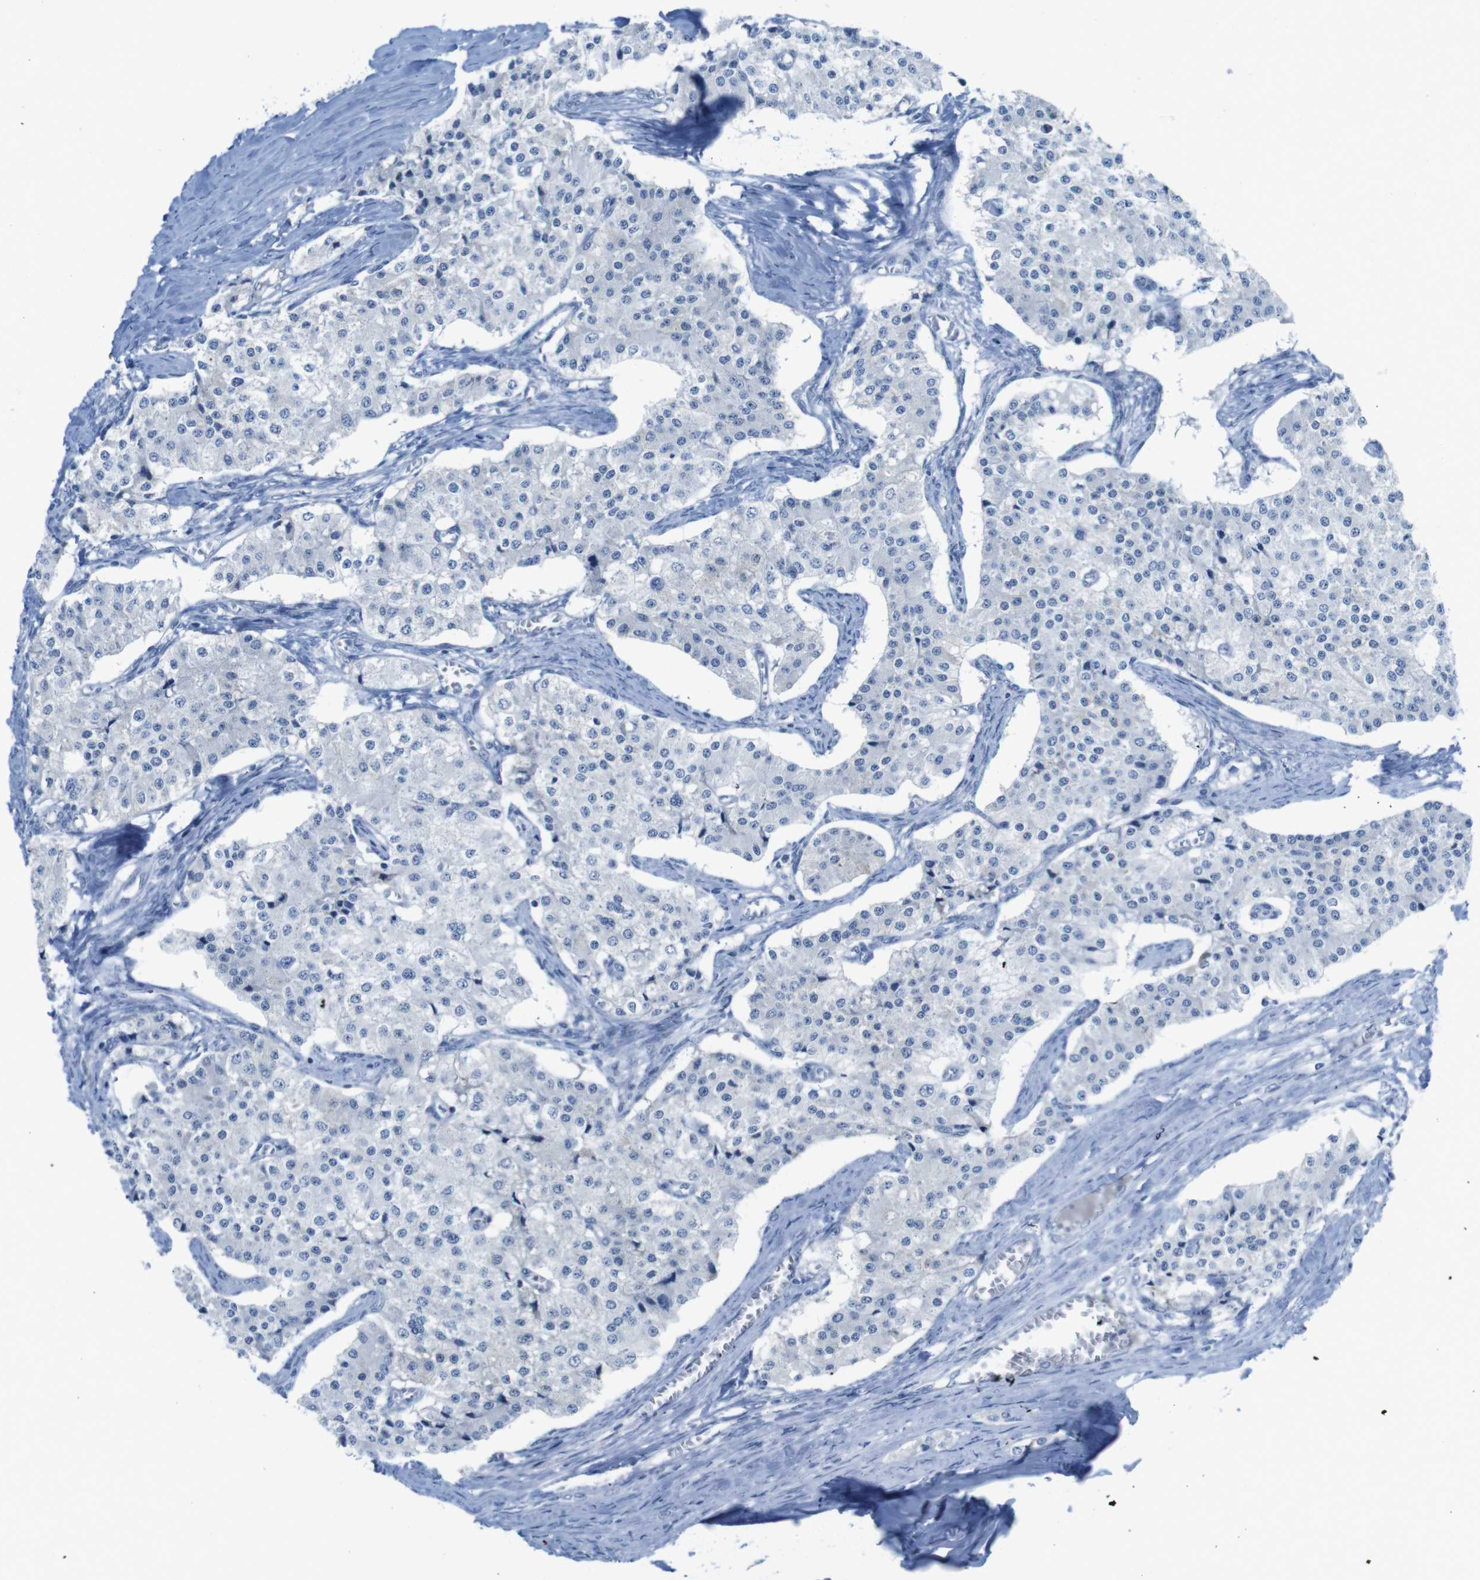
{"staining": {"intensity": "negative", "quantity": "none", "location": "none"}, "tissue": "carcinoid", "cell_type": "Tumor cells", "image_type": "cancer", "snomed": [{"axis": "morphology", "description": "Carcinoid, malignant, NOS"}, {"axis": "topography", "description": "Colon"}], "caption": "Immunohistochemistry (IHC) histopathology image of neoplastic tissue: carcinoid stained with DAB (3,3'-diaminobenzidine) exhibits no significant protein expression in tumor cells.", "gene": "OPN1SW", "patient": {"sex": "female", "age": 52}}